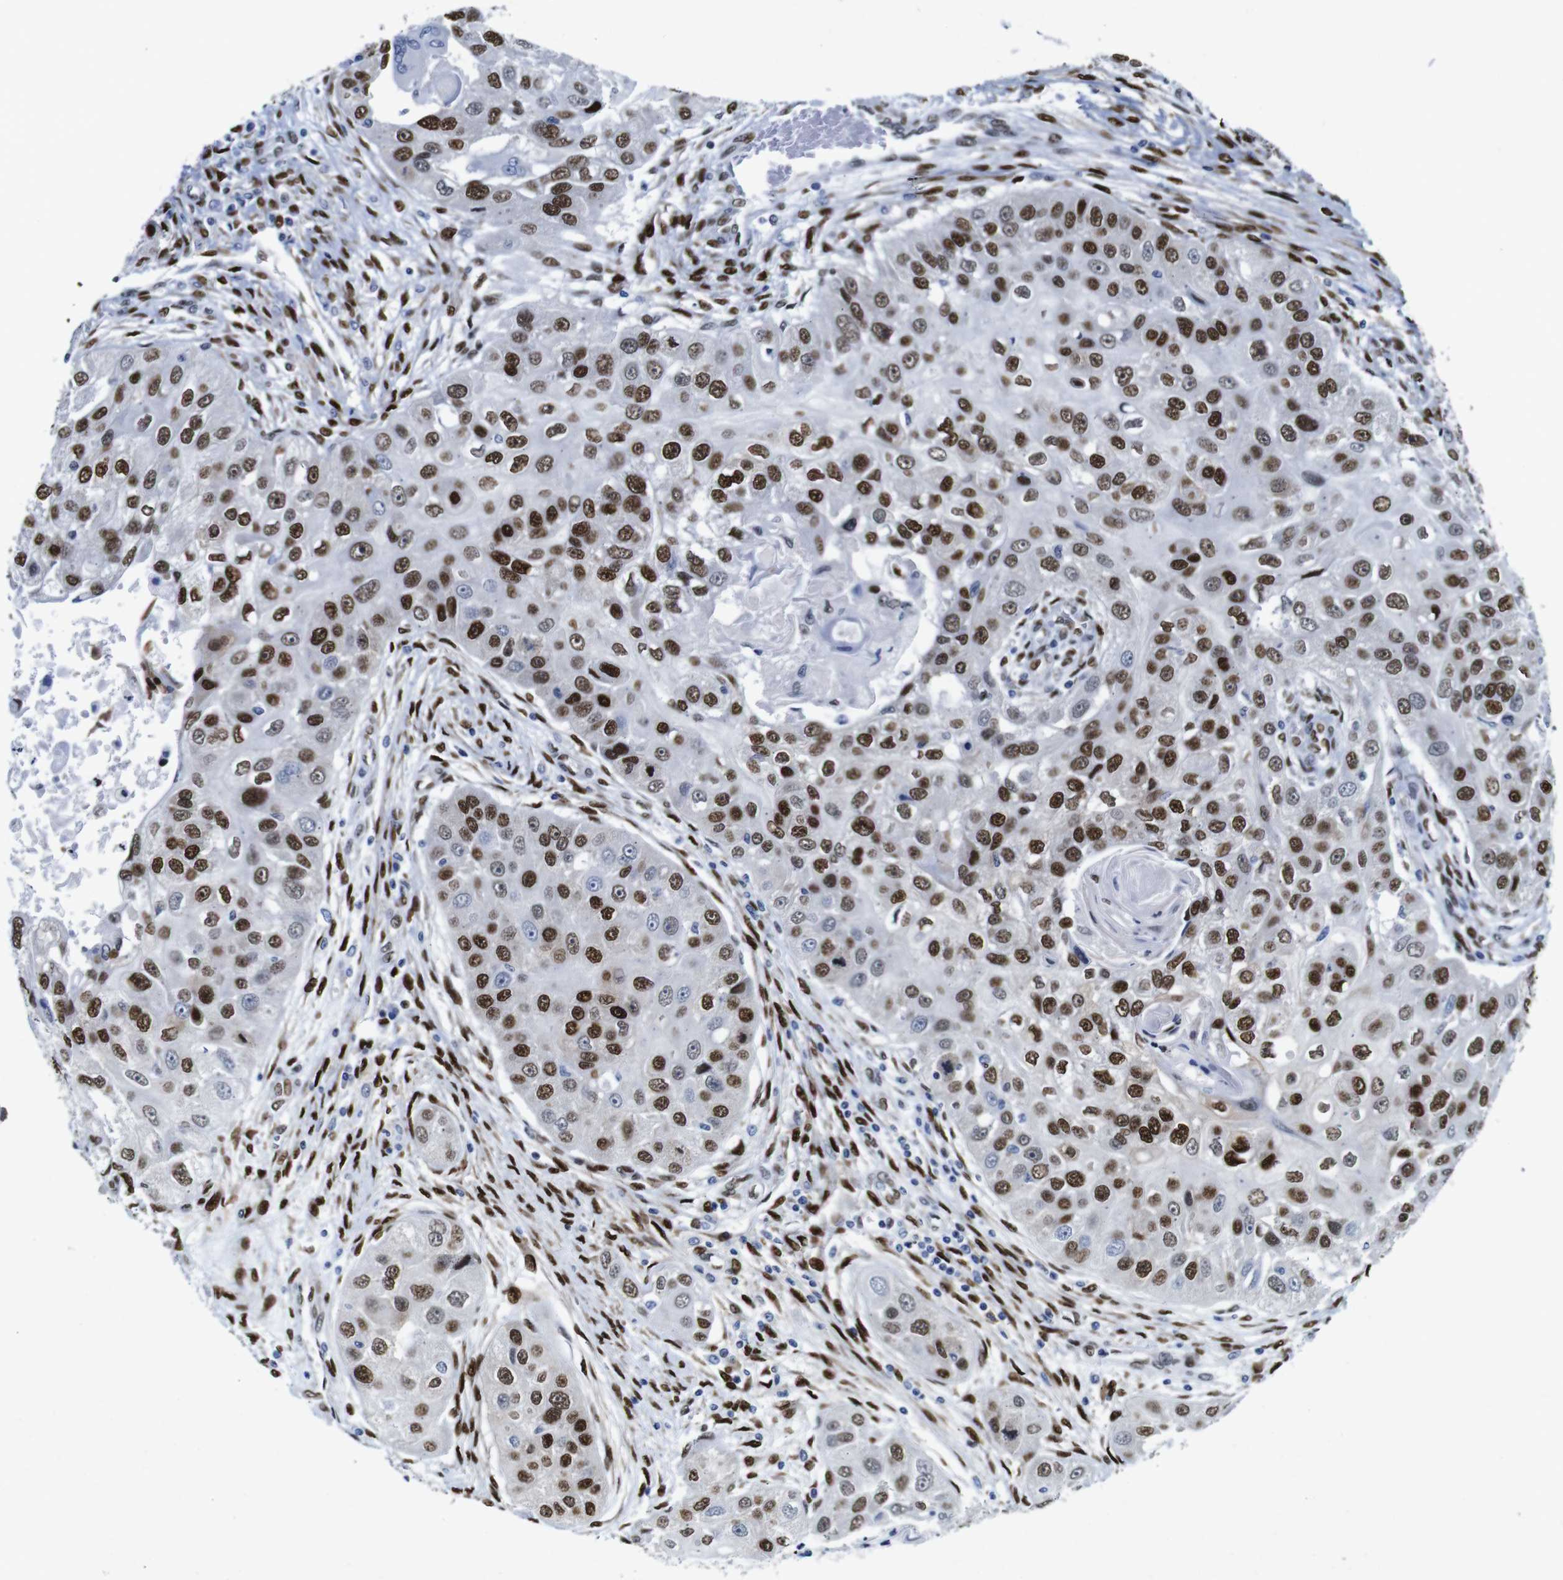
{"staining": {"intensity": "strong", "quantity": ">75%", "location": "nuclear"}, "tissue": "head and neck cancer", "cell_type": "Tumor cells", "image_type": "cancer", "snomed": [{"axis": "morphology", "description": "Normal tissue, NOS"}, {"axis": "morphology", "description": "Squamous cell carcinoma, NOS"}, {"axis": "topography", "description": "Skeletal muscle"}, {"axis": "topography", "description": "Head-Neck"}], "caption": "This is a micrograph of IHC staining of squamous cell carcinoma (head and neck), which shows strong staining in the nuclear of tumor cells.", "gene": "FOSL2", "patient": {"sex": "male", "age": 51}}